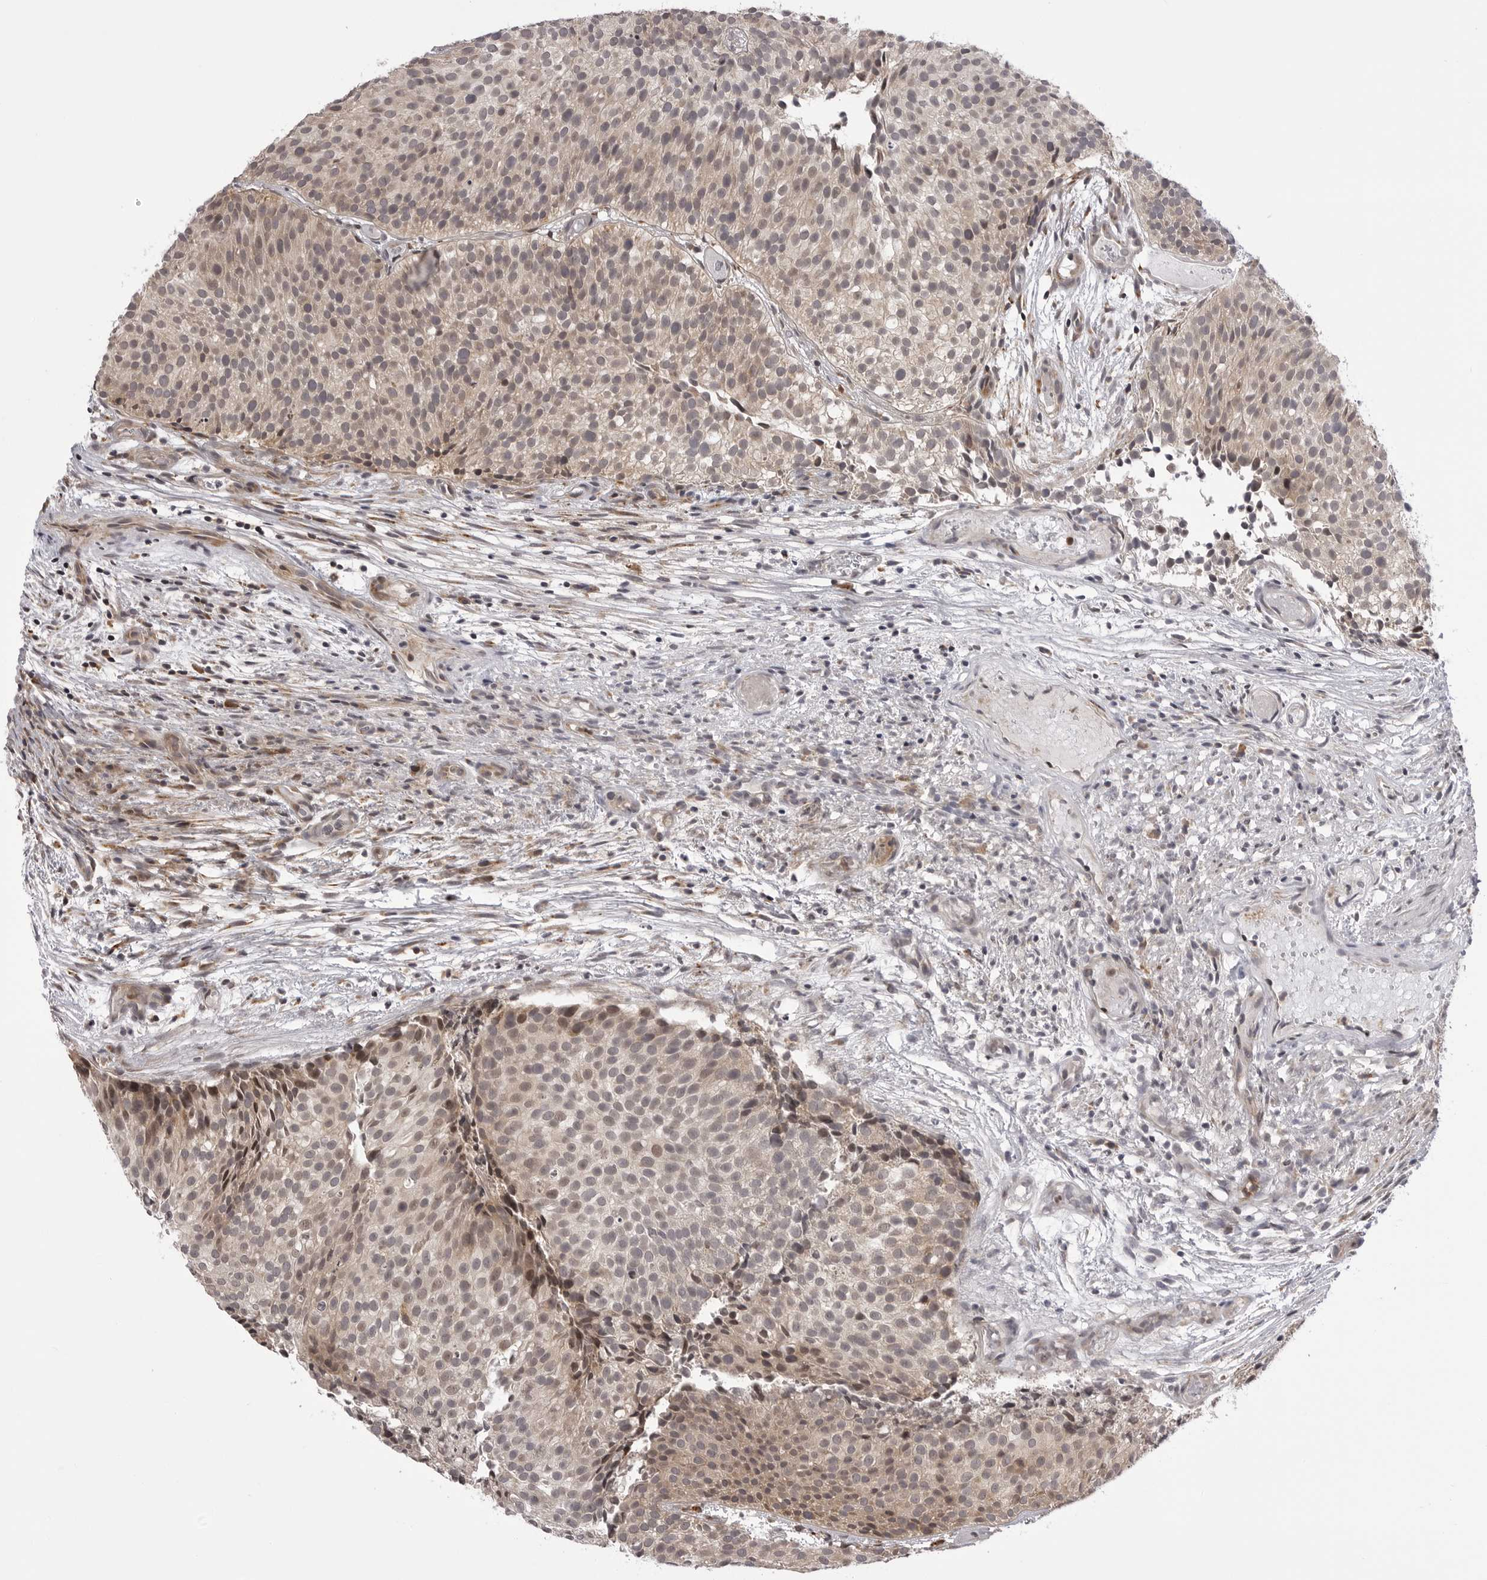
{"staining": {"intensity": "weak", "quantity": ">75%", "location": "cytoplasmic/membranous,nuclear"}, "tissue": "urothelial cancer", "cell_type": "Tumor cells", "image_type": "cancer", "snomed": [{"axis": "morphology", "description": "Urothelial carcinoma, Low grade"}, {"axis": "topography", "description": "Urinary bladder"}], "caption": "This image exhibits urothelial cancer stained with immunohistochemistry to label a protein in brown. The cytoplasmic/membranous and nuclear of tumor cells show weak positivity for the protein. Nuclei are counter-stained blue.", "gene": "PTK2B", "patient": {"sex": "male", "age": 86}}